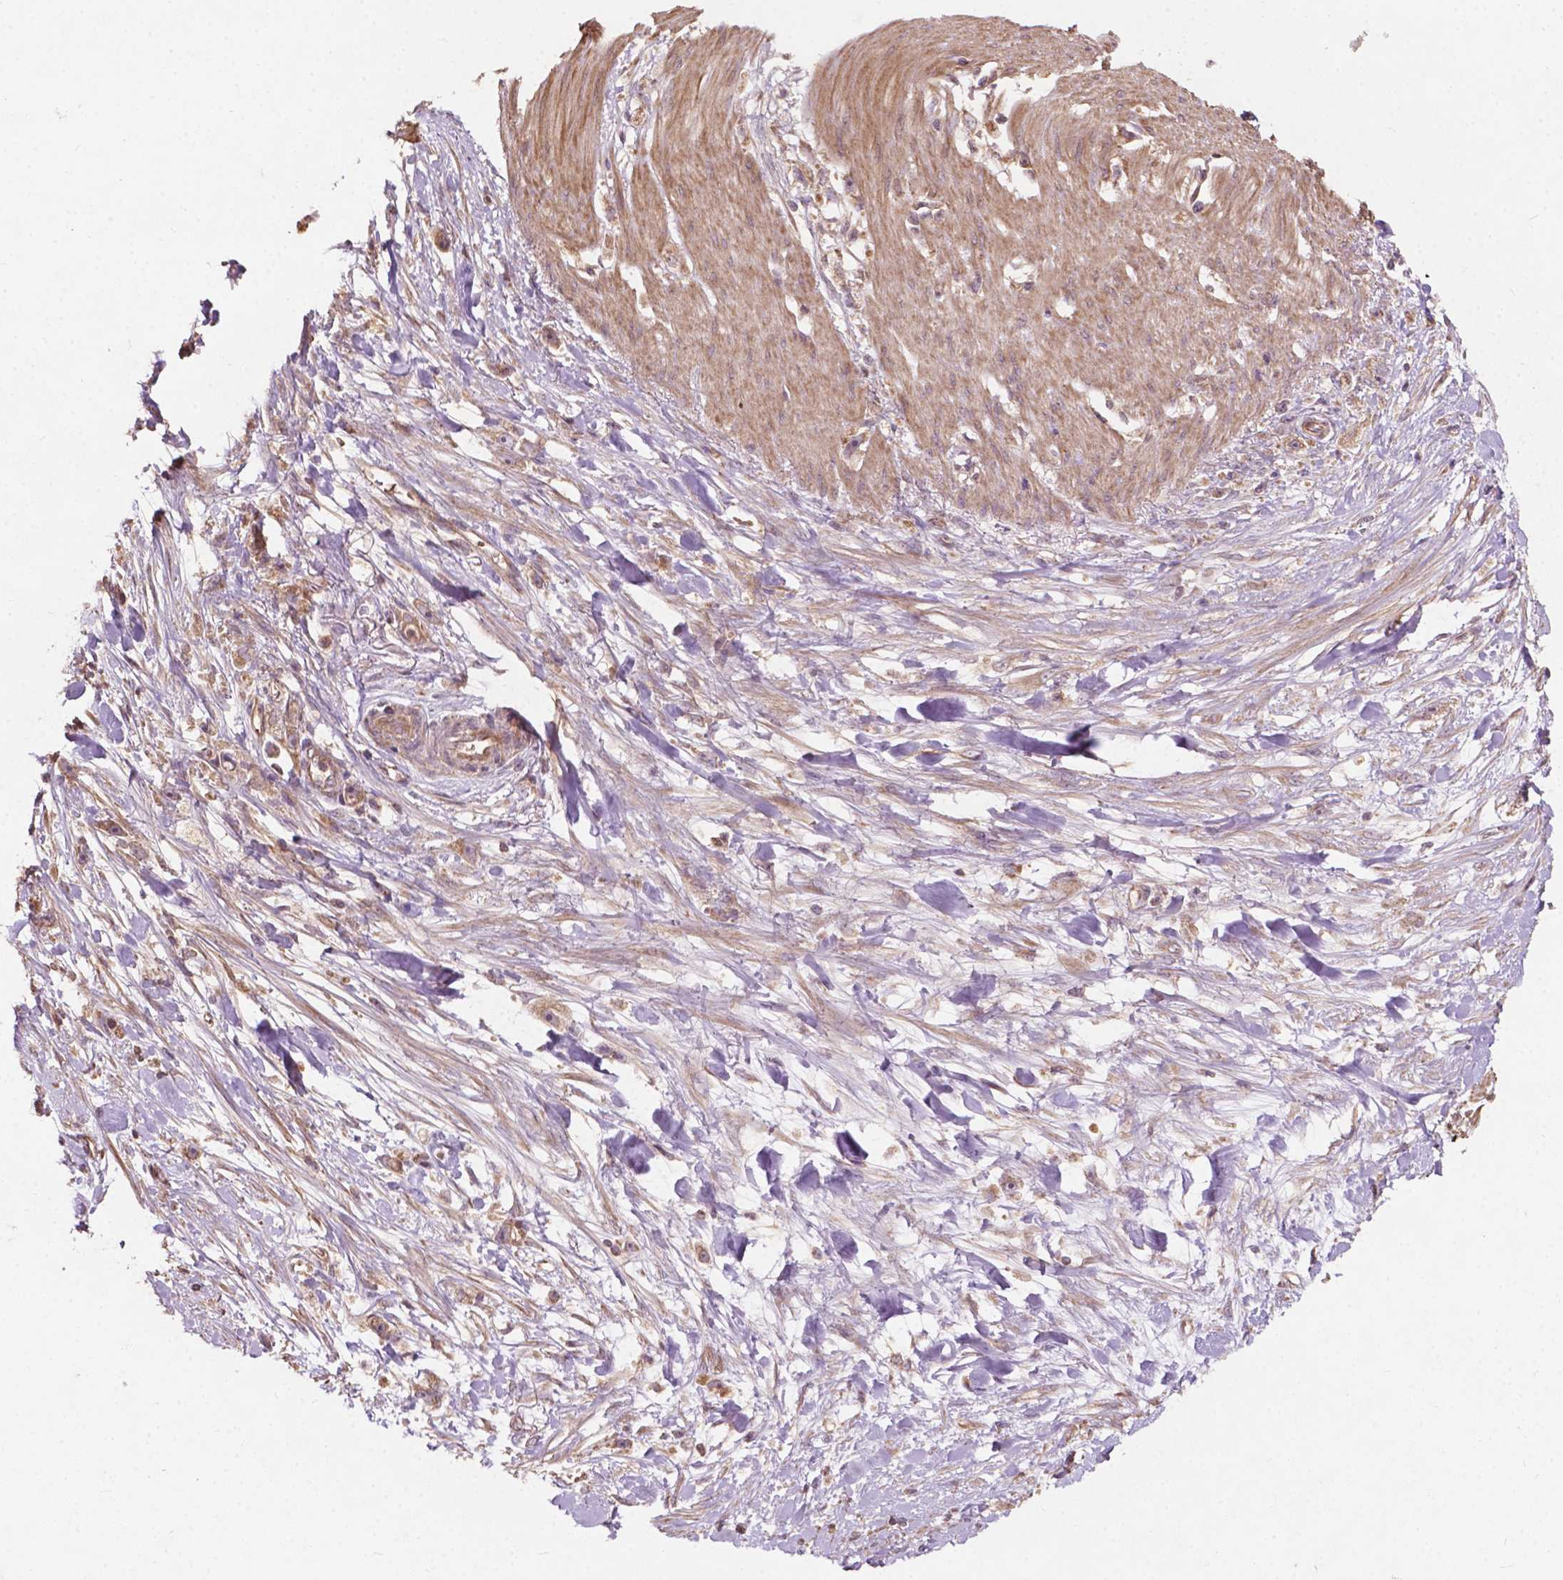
{"staining": {"intensity": "weak", "quantity": "25%-75%", "location": "cytoplasmic/membranous"}, "tissue": "stomach cancer", "cell_type": "Tumor cells", "image_type": "cancer", "snomed": [{"axis": "morphology", "description": "Adenocarcinoma, NOS"}, {"axis": "topography", "description": "Stomach"}], "caption": "This image shows stomach adenocarcinoma stained with immunohistochemistry (IHC) to label a protein in brown. The cytoplasmic/membranous of tumor cells show weak positivity for the protein. Nuclei are counter-stained blue.", "gene": "CDC42BPA", "patient": {"sex": "female", "age": 59}}